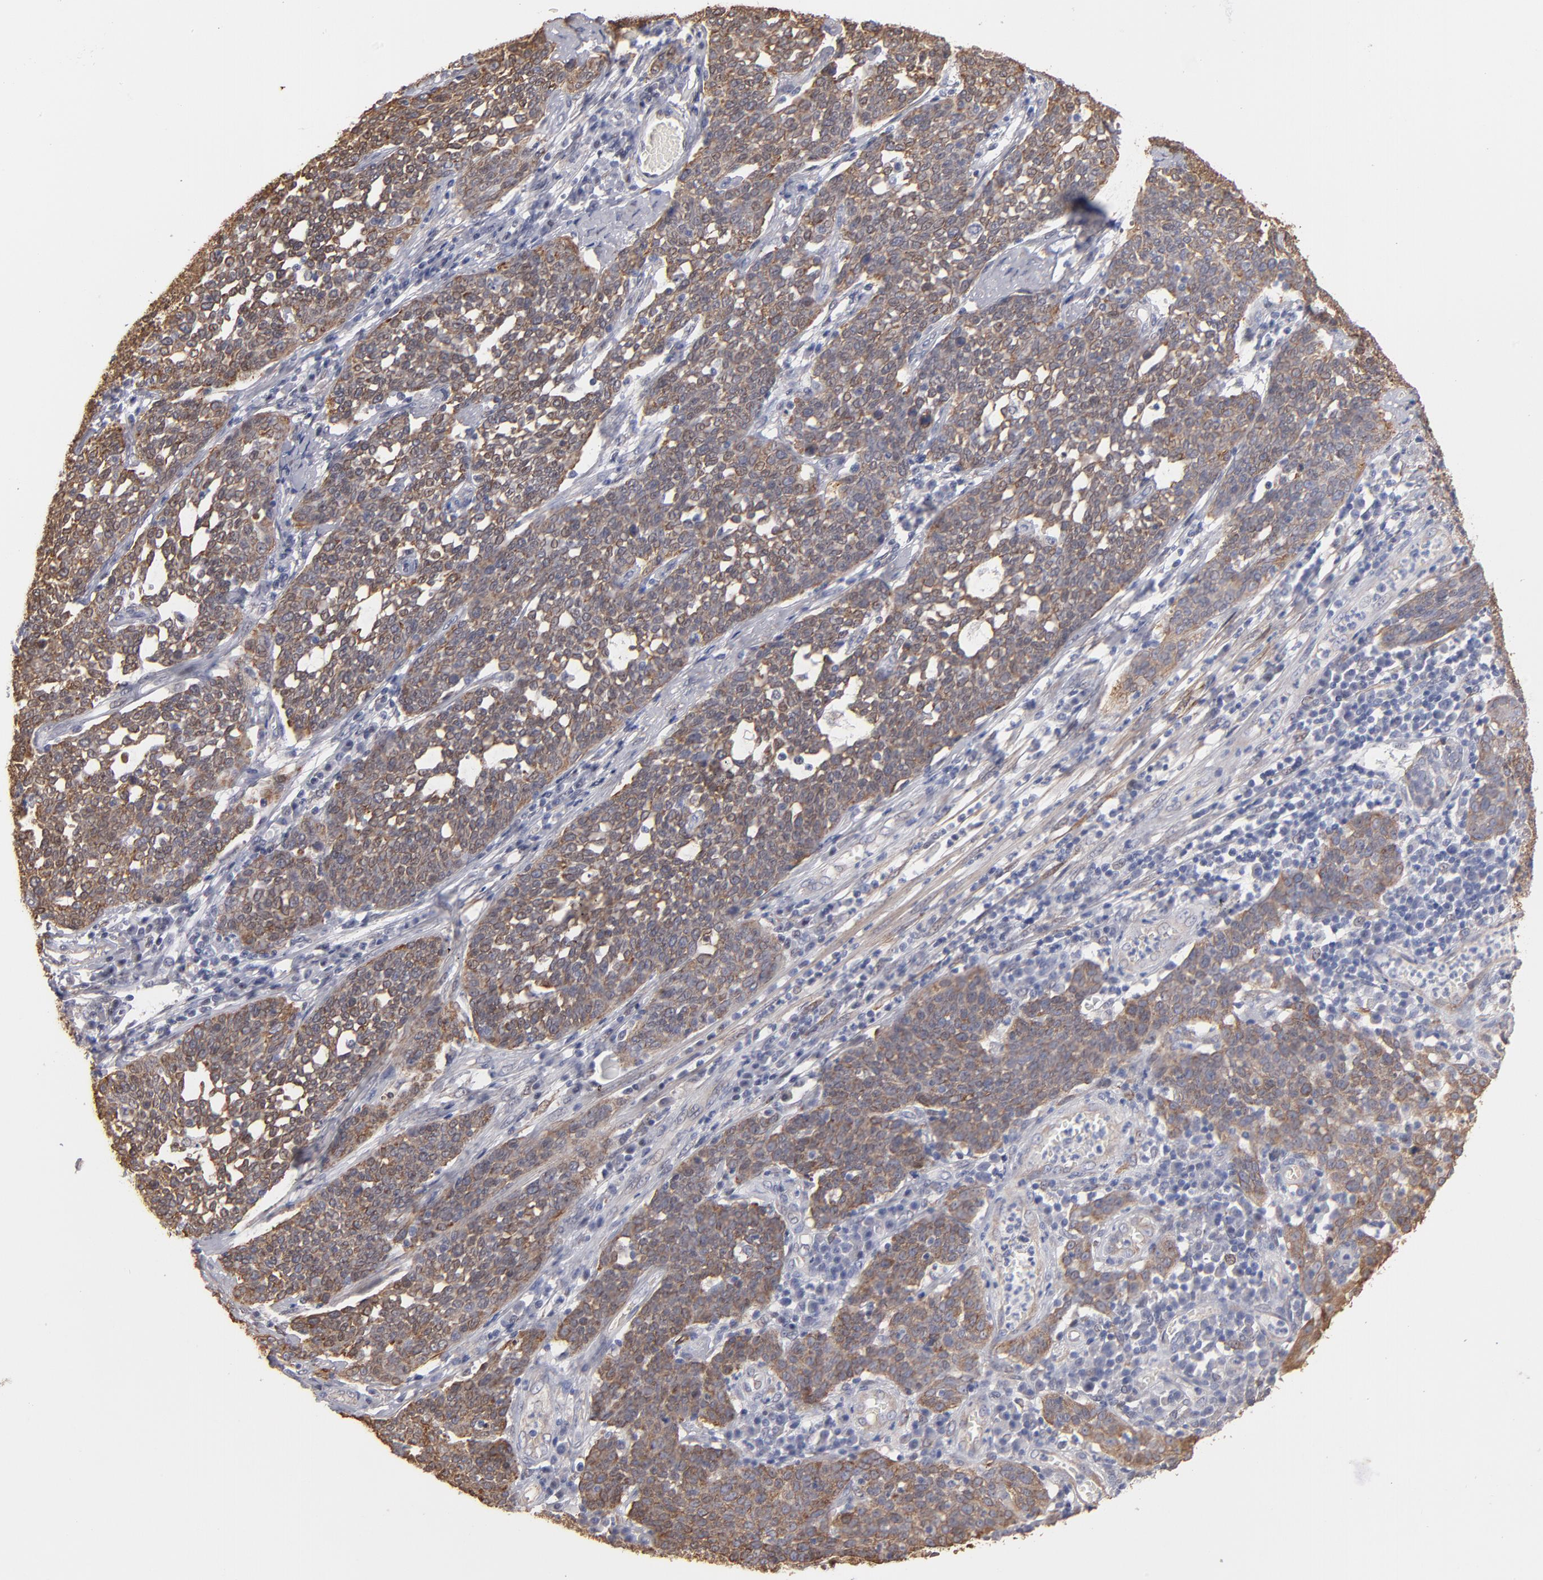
{"staining": {"intensity": "weak", "quantity": ">75%", "location": "cytoplasmic/membranous"}, "tissue": "cervical cancer", "cell_type": "Tumor cells", "image_type": "cancer", "snomed": [{"axis": "morphology", "description": "Squamous cell carcinoma, NOS"}, {"axis": "topography", "description": "Cervix"}], "caption": "Human cervical squamous cell carcinoma stained for a protein (brown) shows weak cytoplasmic/membranous positive staining in about >75% of tumor cells.", "gene": "PGRMC1", "patient": {"sex": "female", "age": 34}}